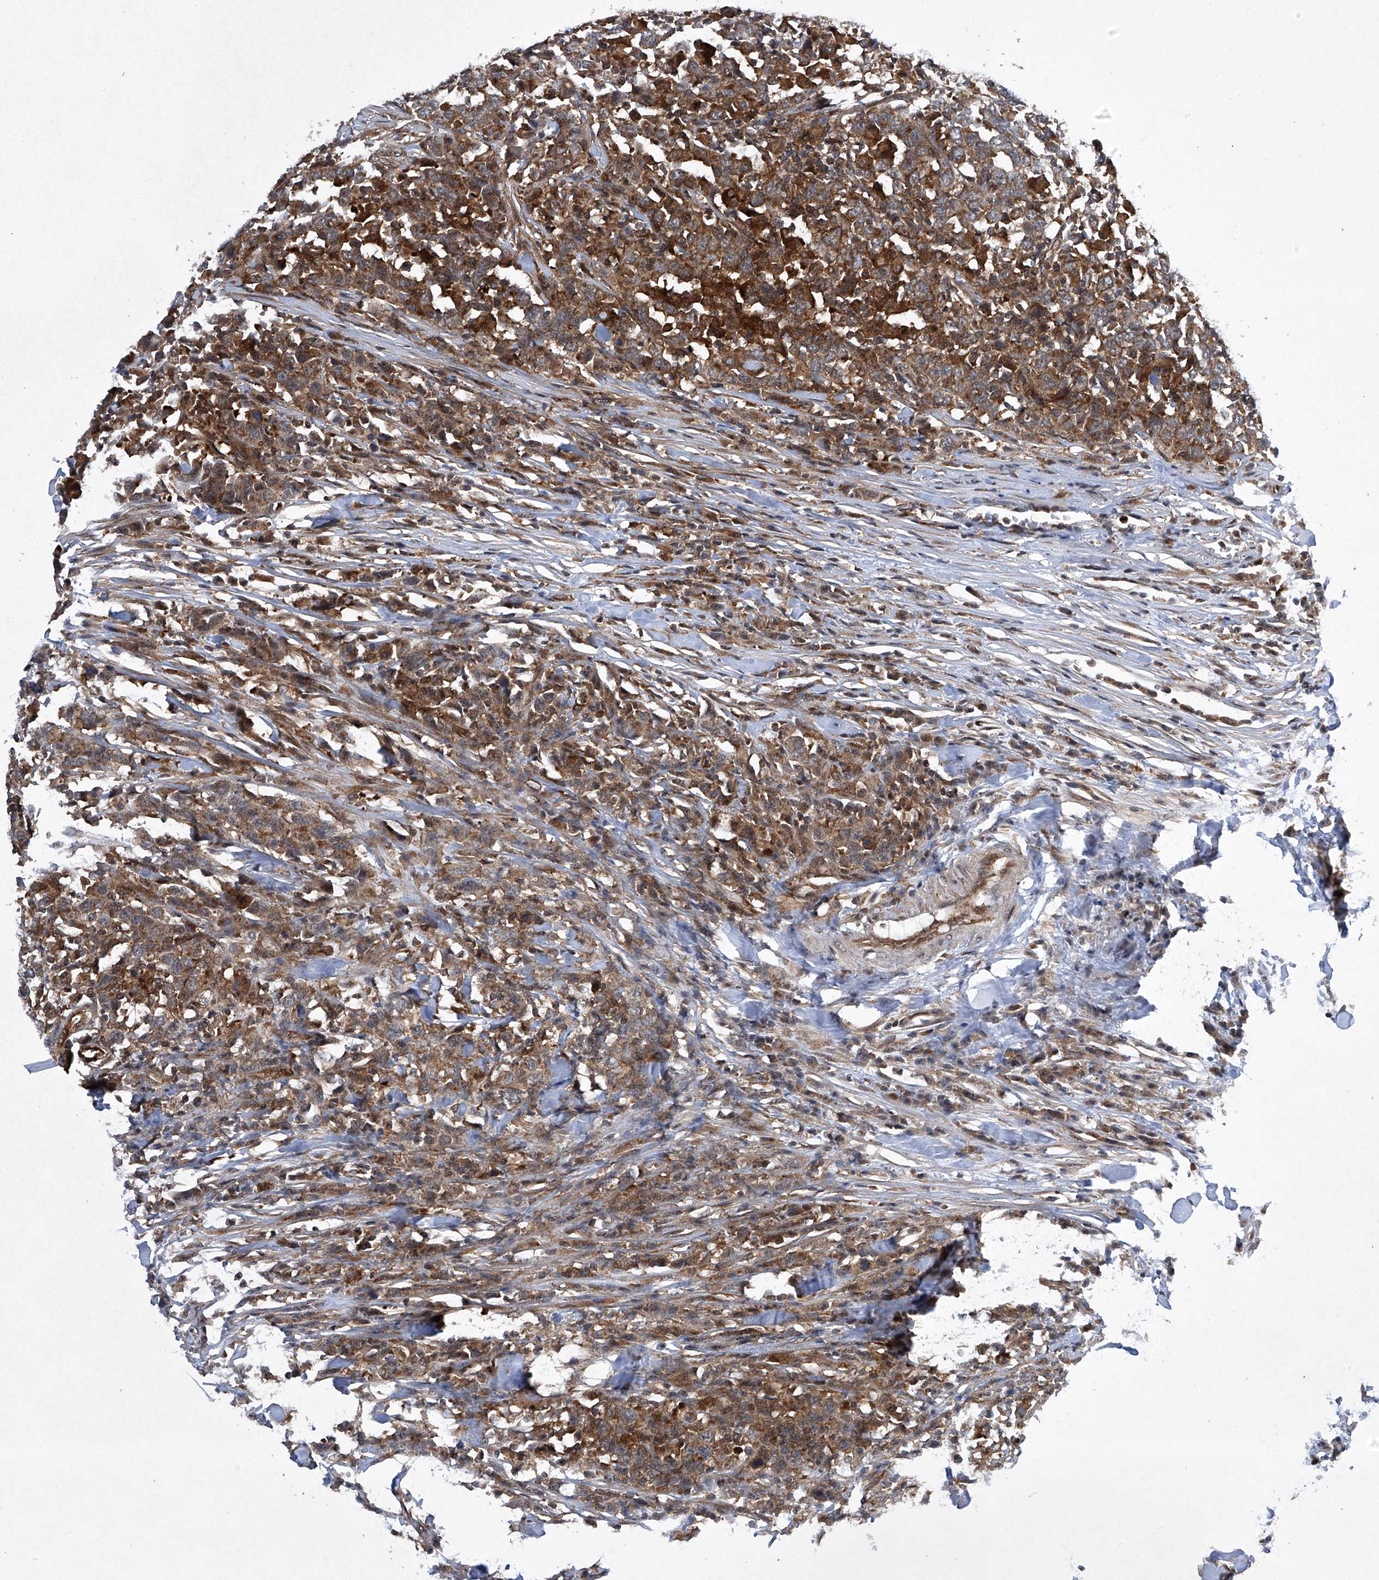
{"staining": {"intensity": "moderate", "quantity": ">75%", "location": "cytoplasmic/membranous"}, "tissue": "urothelial cancer", "cell_type": "Tumor cells", "image_type": "cancer", "snomed": [{"axis": "morphology", "description": "Urothelial carcinoma, High grade"}, {"axis": "topography", "description": "Urinary bladder"}], "caption": "Human urothelial cancer stained with a protein marker reveals moderate staining in tumor cells.", "gene": "CISH", "patient": {"sex": "male", "age": 61}}